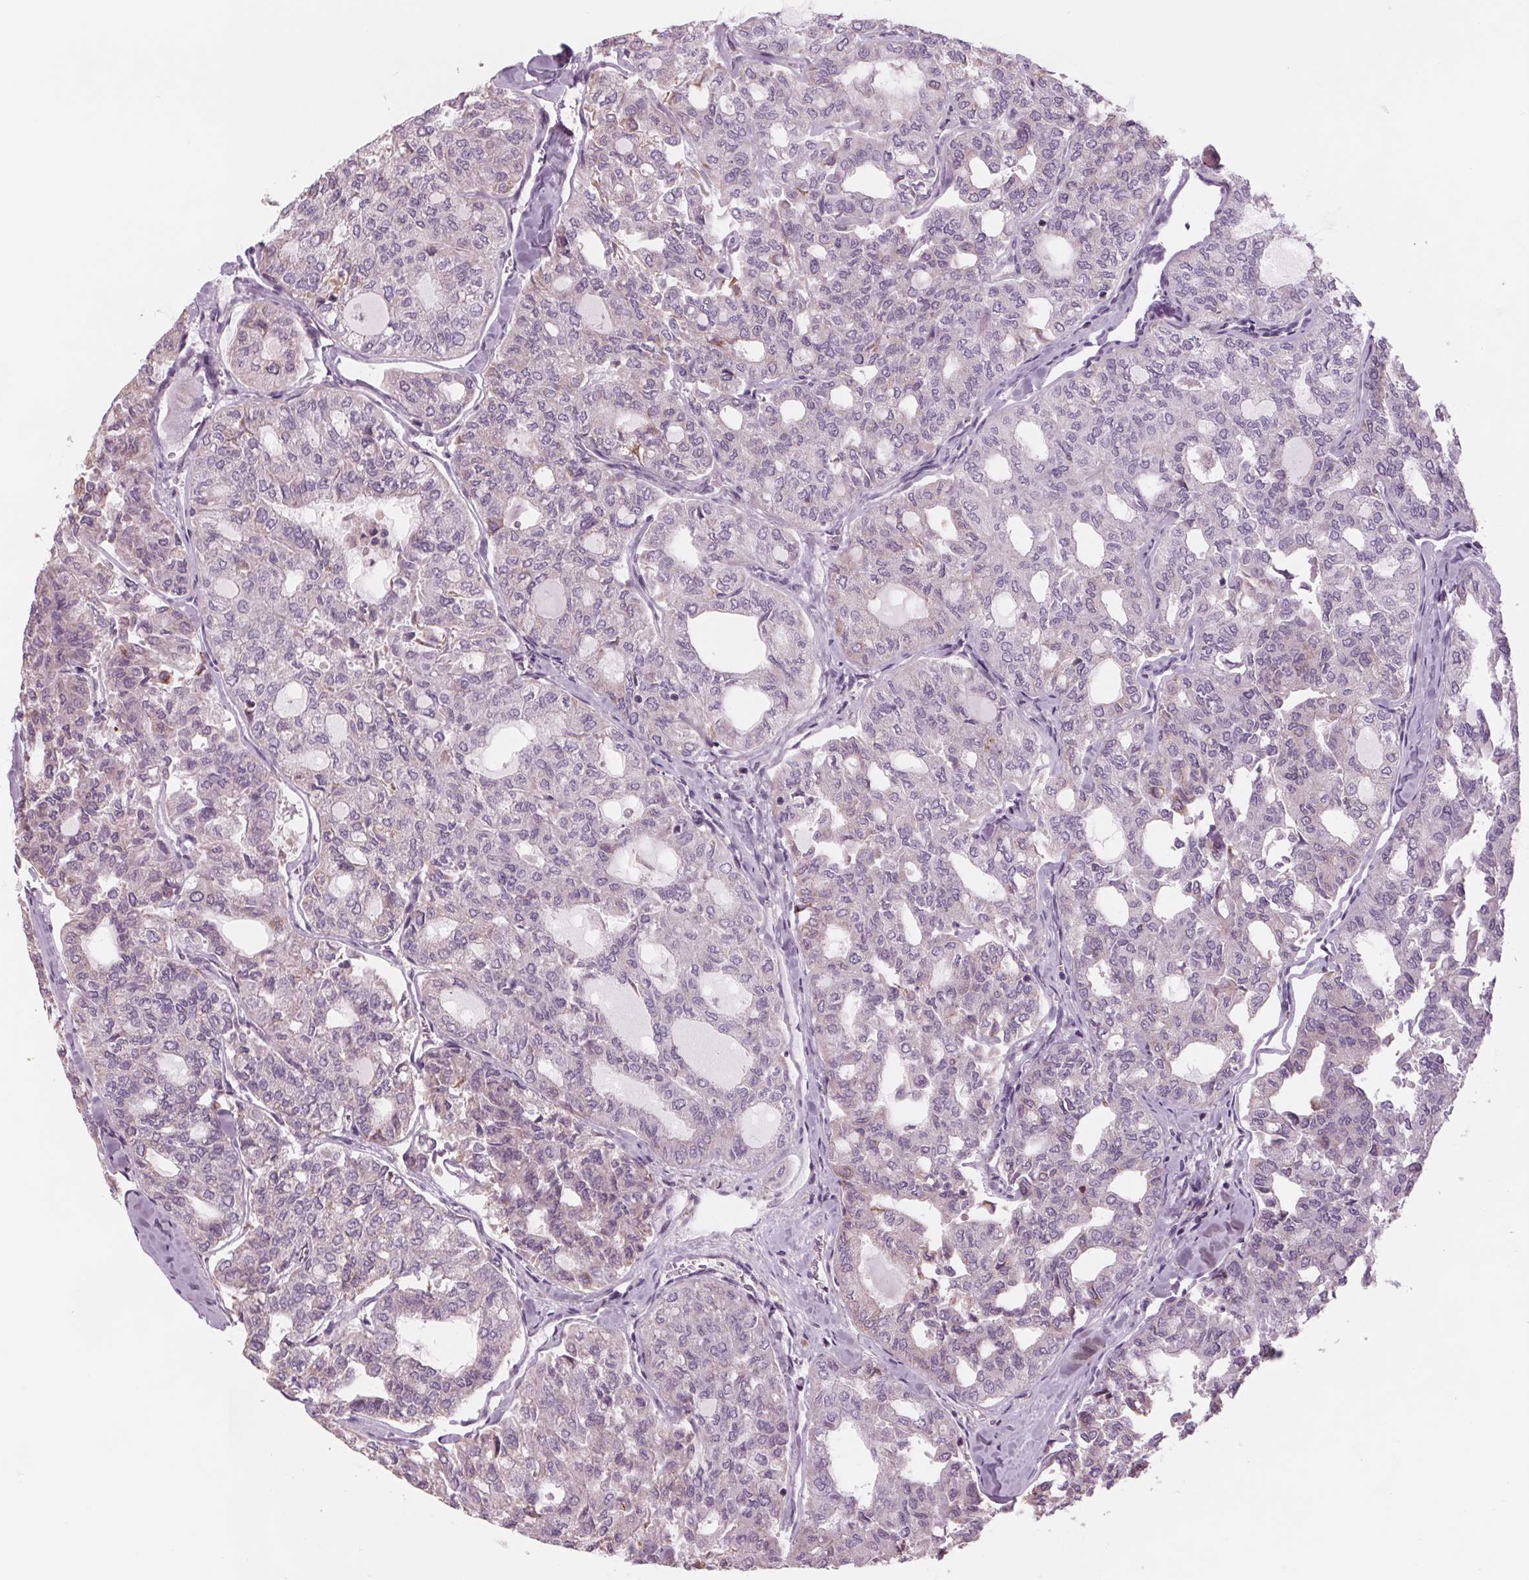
{"staining": {"intensity": "negative", "quantity": "none", "location": "none"}, "tissue": "thyroid cancer", "cell_type": "Tumor cells", "image_type": "cancer", "snomed": [{"axis": "morphology", "description": "Follicular adenoma carcinoma, NOS"}, {"axis": "topography", "description": "Thyroid gland"}], "caption": "This micrograph is of thyroid cancer (follicular adenoma carcinoma) stained with IHC to label a protein in brown with the nuclei are counter-stained blue. There is no staining in tumor cells.", "gene": "SAMD5", "patient": {"sex": "male", "age": 75}}